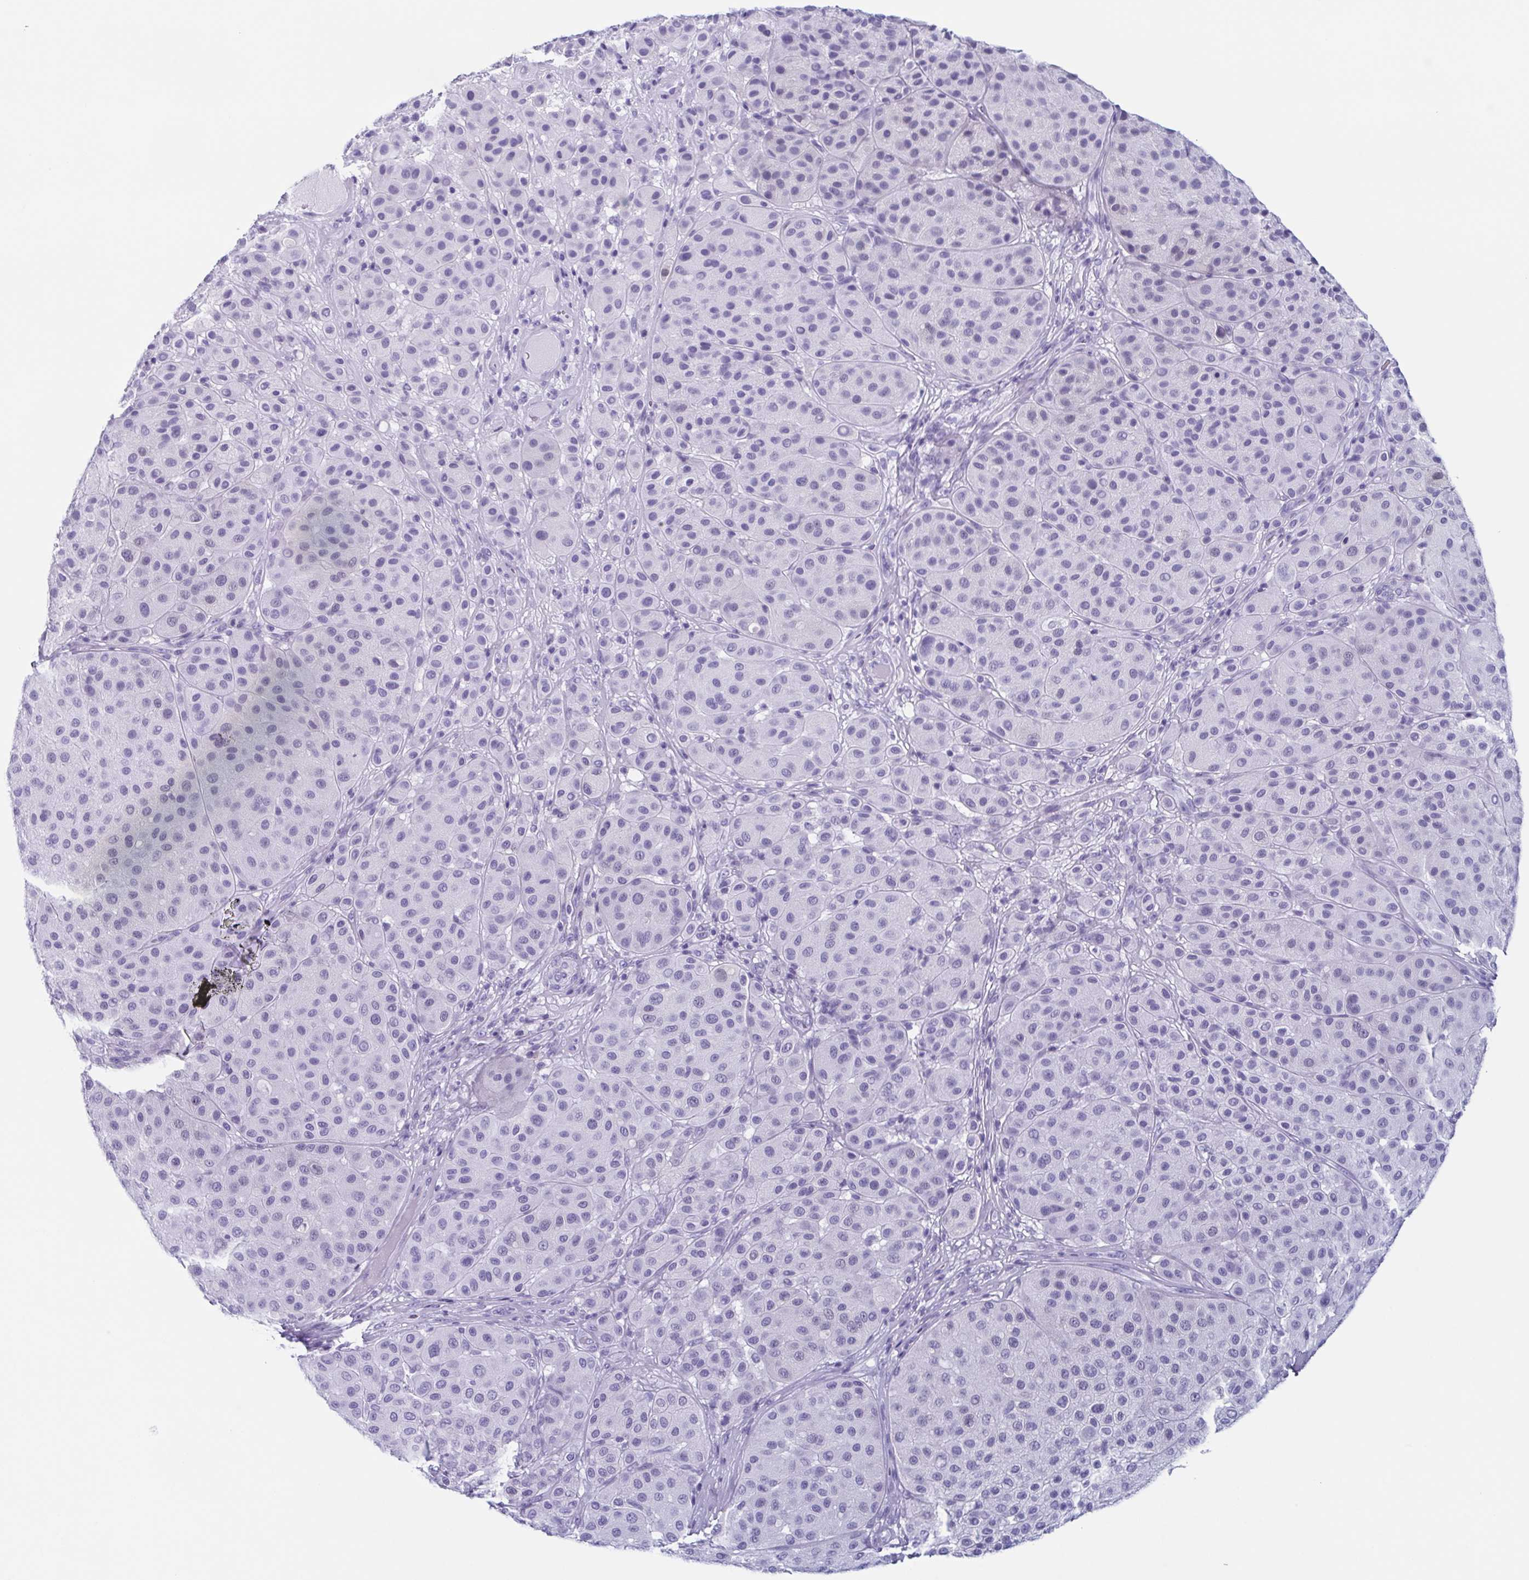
{"staining": {"intensity": "negative", "quantity": "none", "location": "none"}, "tissue": "melanoma", "cell_type": "Tumor cells", "image_type": "cancer", "snomed": [{"axis": "morphology", "description": "Malignant melanoma, Metastatic site"}, {"axis": "topography", "description": "Smooth muscle"}], "caption": "This is a histopathology image of immunohistochemistry (IHC) staining of malignant melanoma (metastatic site), which shows no expression in tumor cells. (DAB (3,3'-diaminobenzidine) immunohistochemistry visualized using brightfield microscopy, high magnification).", "gene": "ENKUR", "patient": {"sex": "male", "age": 41}}